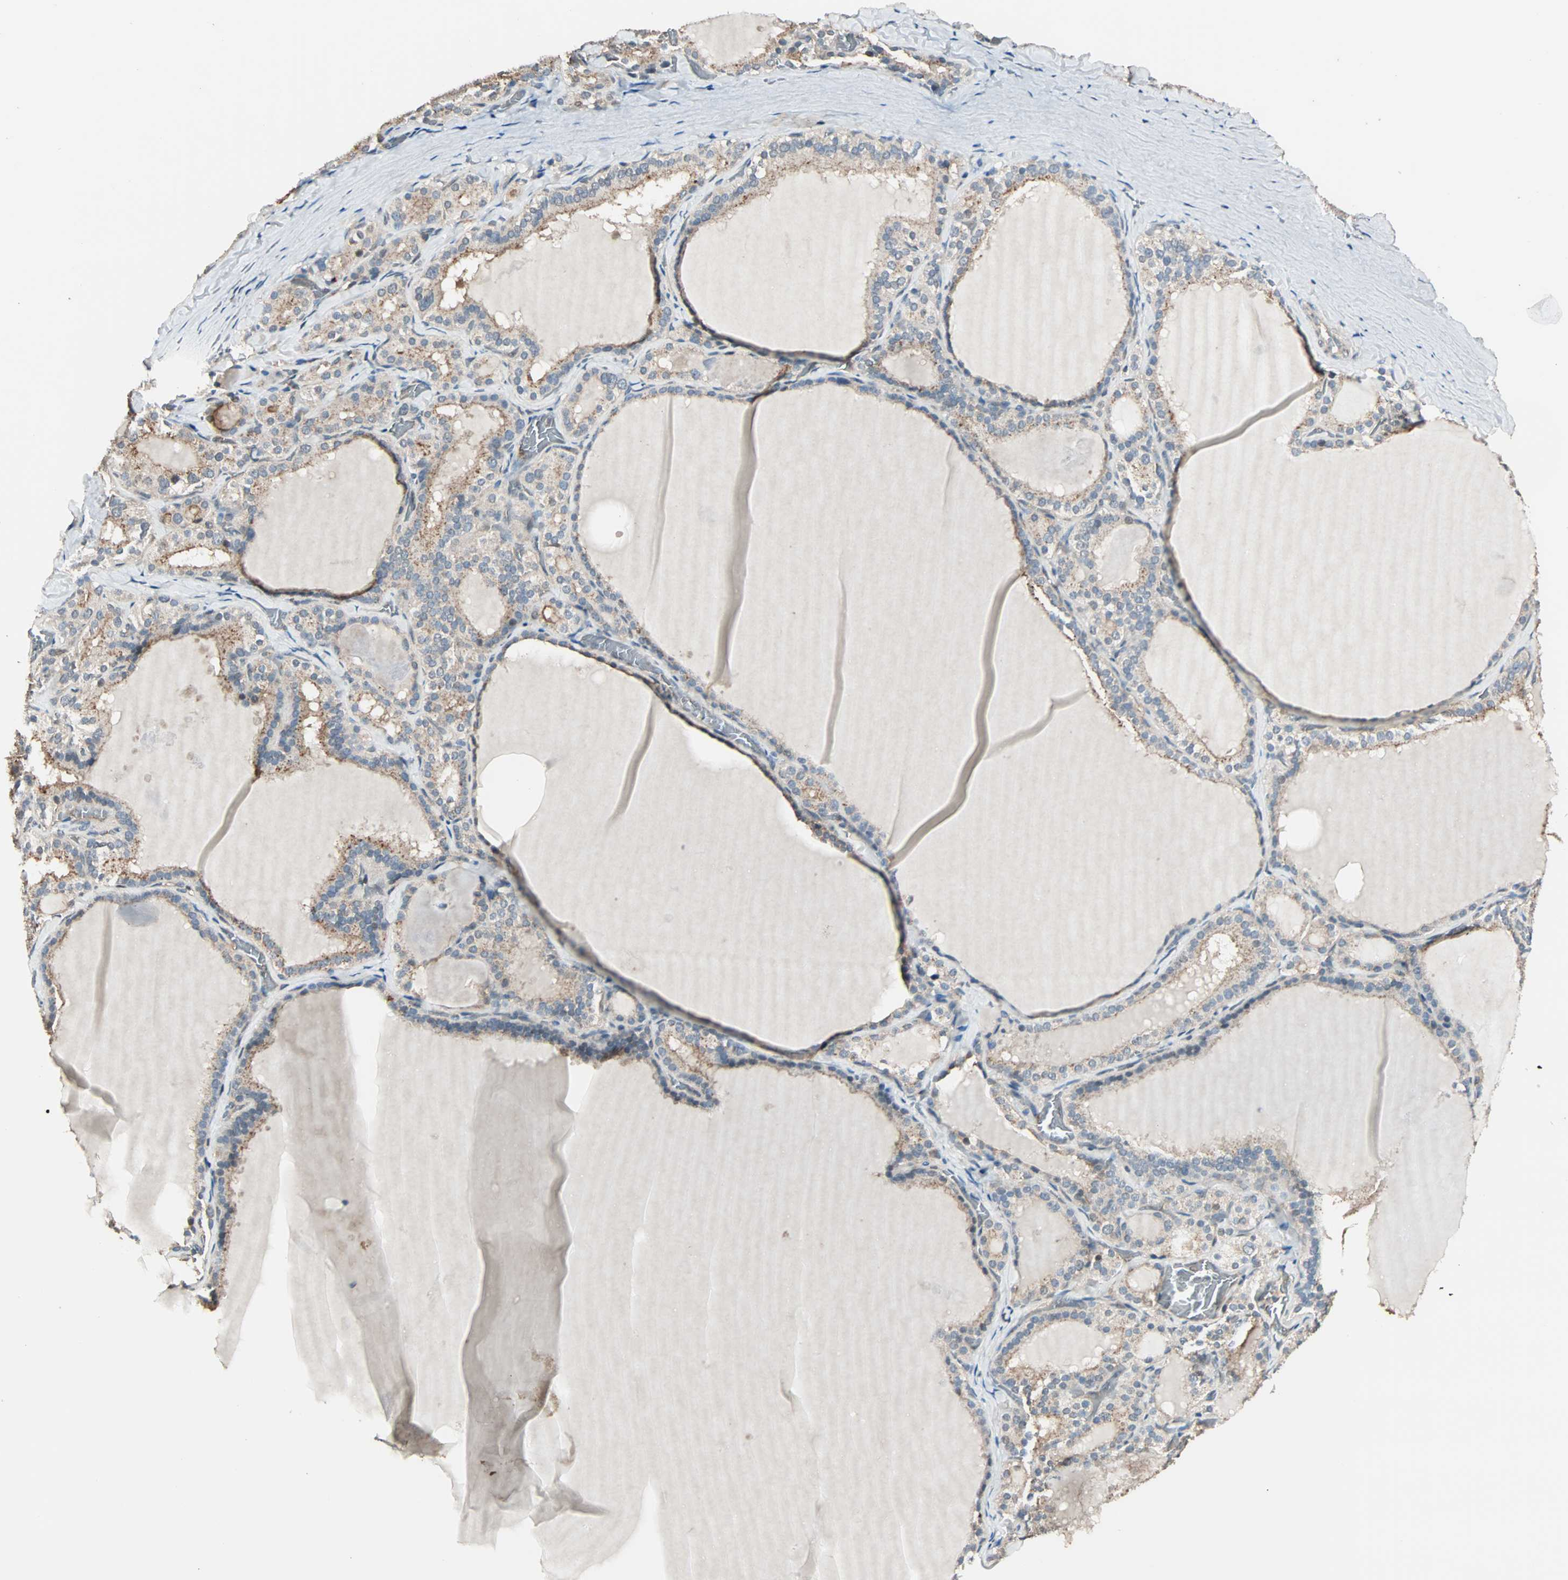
{"staining": {"intensity": "moderate", "quantity": "25%-75%", "location": "cytoplasmic/membranous"}, "tissue": "thyroid gland", "cell_type": "Glandular cells", "image_type": "normal", "snomed": [{"axis": "morphology", "description": "Normal tissue, NOS"}, {"axis": "topography", "description": "Thyroid gland"}], "caption": "Immunohistochemistry (IHC) histopathology image of benign thyroid gland: human thyroid gland stained using immunohistochemistry (IHC) demonstrates medium levels of moderate protein expression localized specifically in the cytoplasmic/membranous of glandular cells, appearing as a cytoplasmic/membranous brown color.", "gene": "MAP3K21", "patient": {"sex": "female", "age": 33}}